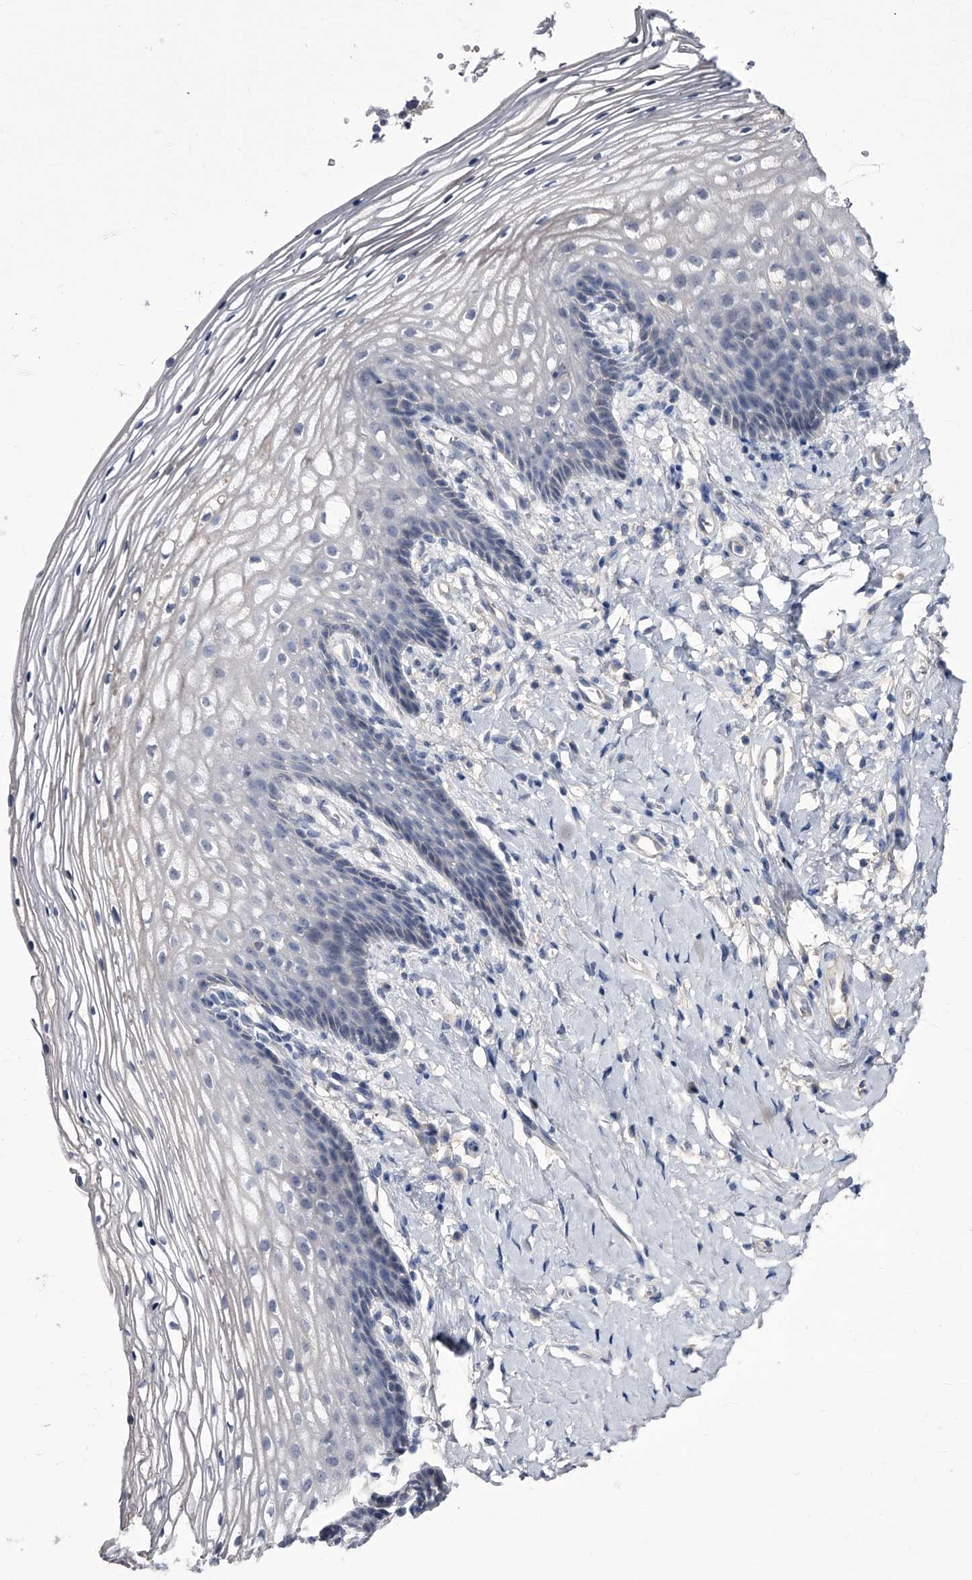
{"staining": {"intensity": "negative", "quantity": "none", "location": "none"}, "tissue": "vagina", "cell_type": "Squamous epithelial cells", "image_type": "normal", "snomed": [{"axis": "morphology", "description": "Normal tissue, NOS"}, {"axis": "topography", "description": "Vagina"}], "caption": "Squamous epithelial cells are negative for protein expression in benign human vagina. (DAB (3,3'-diaminobenzidine) immunohistochemistry (IHC) visualized using brightfield microscopy, high magnification).", "gene": "CRISP2", "patient": {"sex": "female", "age": 60}}